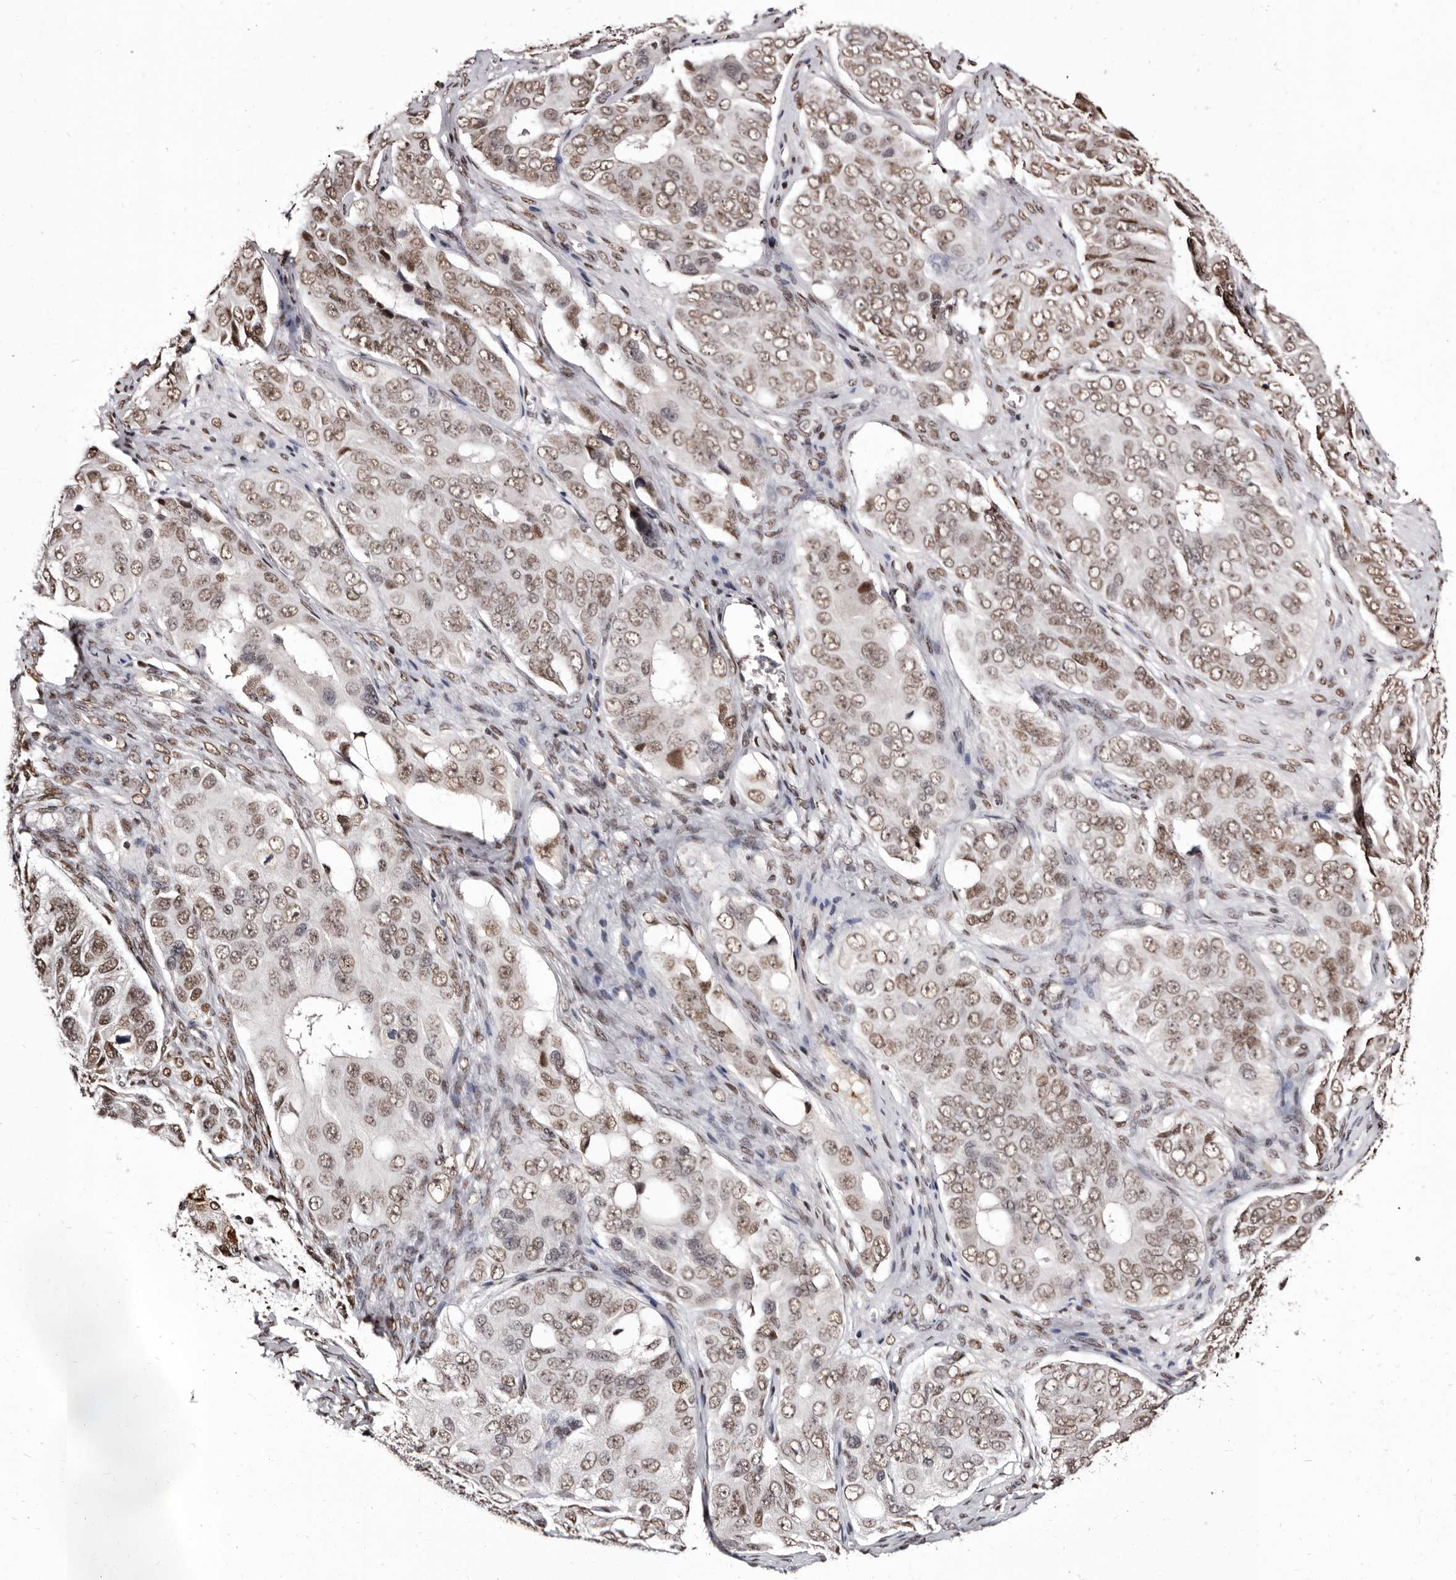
{"staining": {"intensity": "moderate", "quantity": ">75%", "location": "nuclear"}, "tissue": "ovarian cancer", "cell_type": "Tumor cells", "image_type": "cancer", "snomed": [{"axis": "morphology", "description": "Carcinoma, endometroid"}, {"axis": "topography", "description": "Ovary"}], "caption": "Protein expression analysis of human endometroid carcinoma (ovarian) reveals moderate nuclear staining in approximately >75% of tumor cells.", "gene": "ANAPC11", "patient": {"sex": "female", "age": 51}}